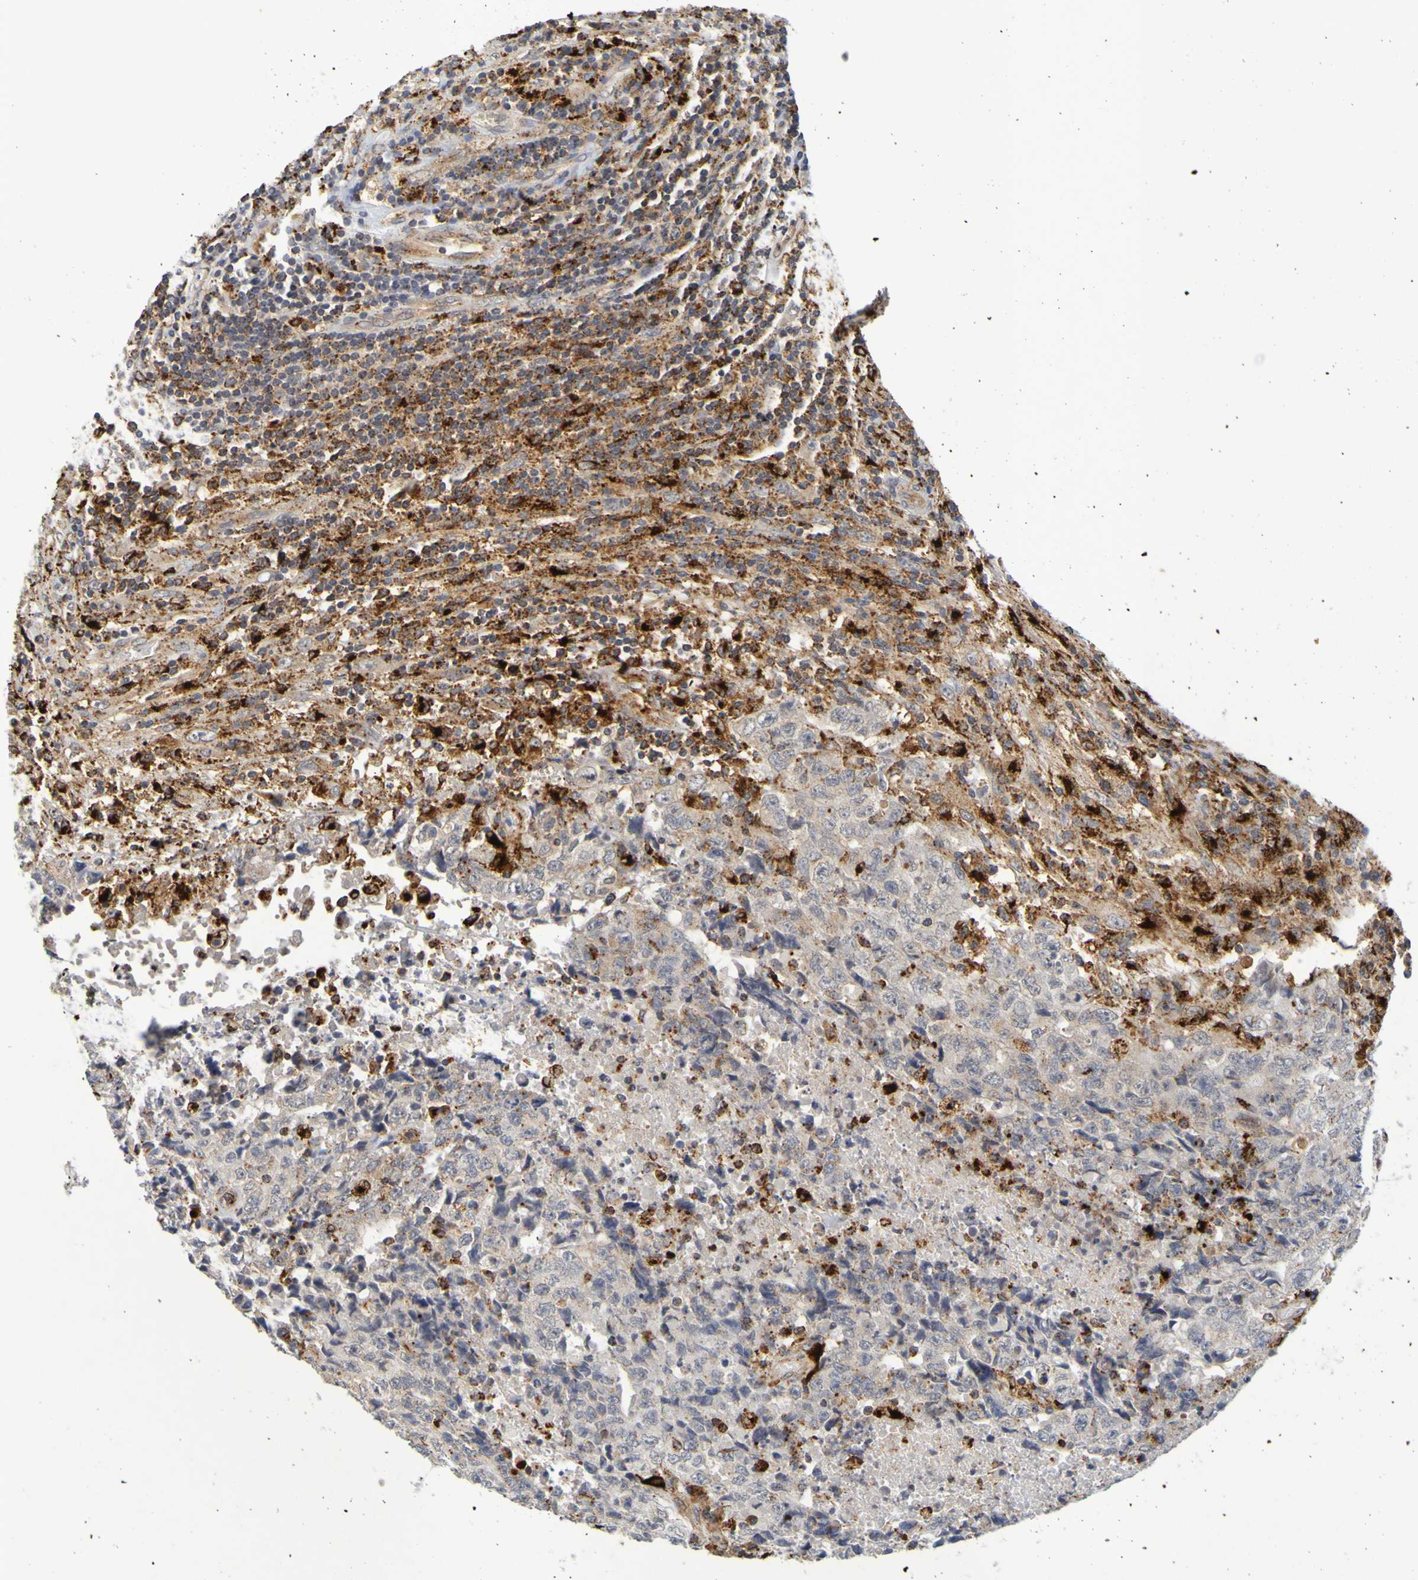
{"staining": {"intensity": "negative", "quantity": "none", "location": "none"}, "tissue": "testis cancer", "cell_type": "Tumor cells", "image_type": "cancer", "snomed": [{"axis": "morphology", "description": "Necrosis, NOS"}, {"axis": "morphology", "description": "Carcinoma, Embryonal, NOS"}, {"axis": "topography", "description": "Testis"}], "caption": "High magnification brightfield microscopy of testis embryonal carcinoma stained with DAB (brown) and counterstained with hematoxylin (blue): tumor cells show no significant staining.", "gene": "TPH1", "patient": {"sex": "male", "age": 19}}